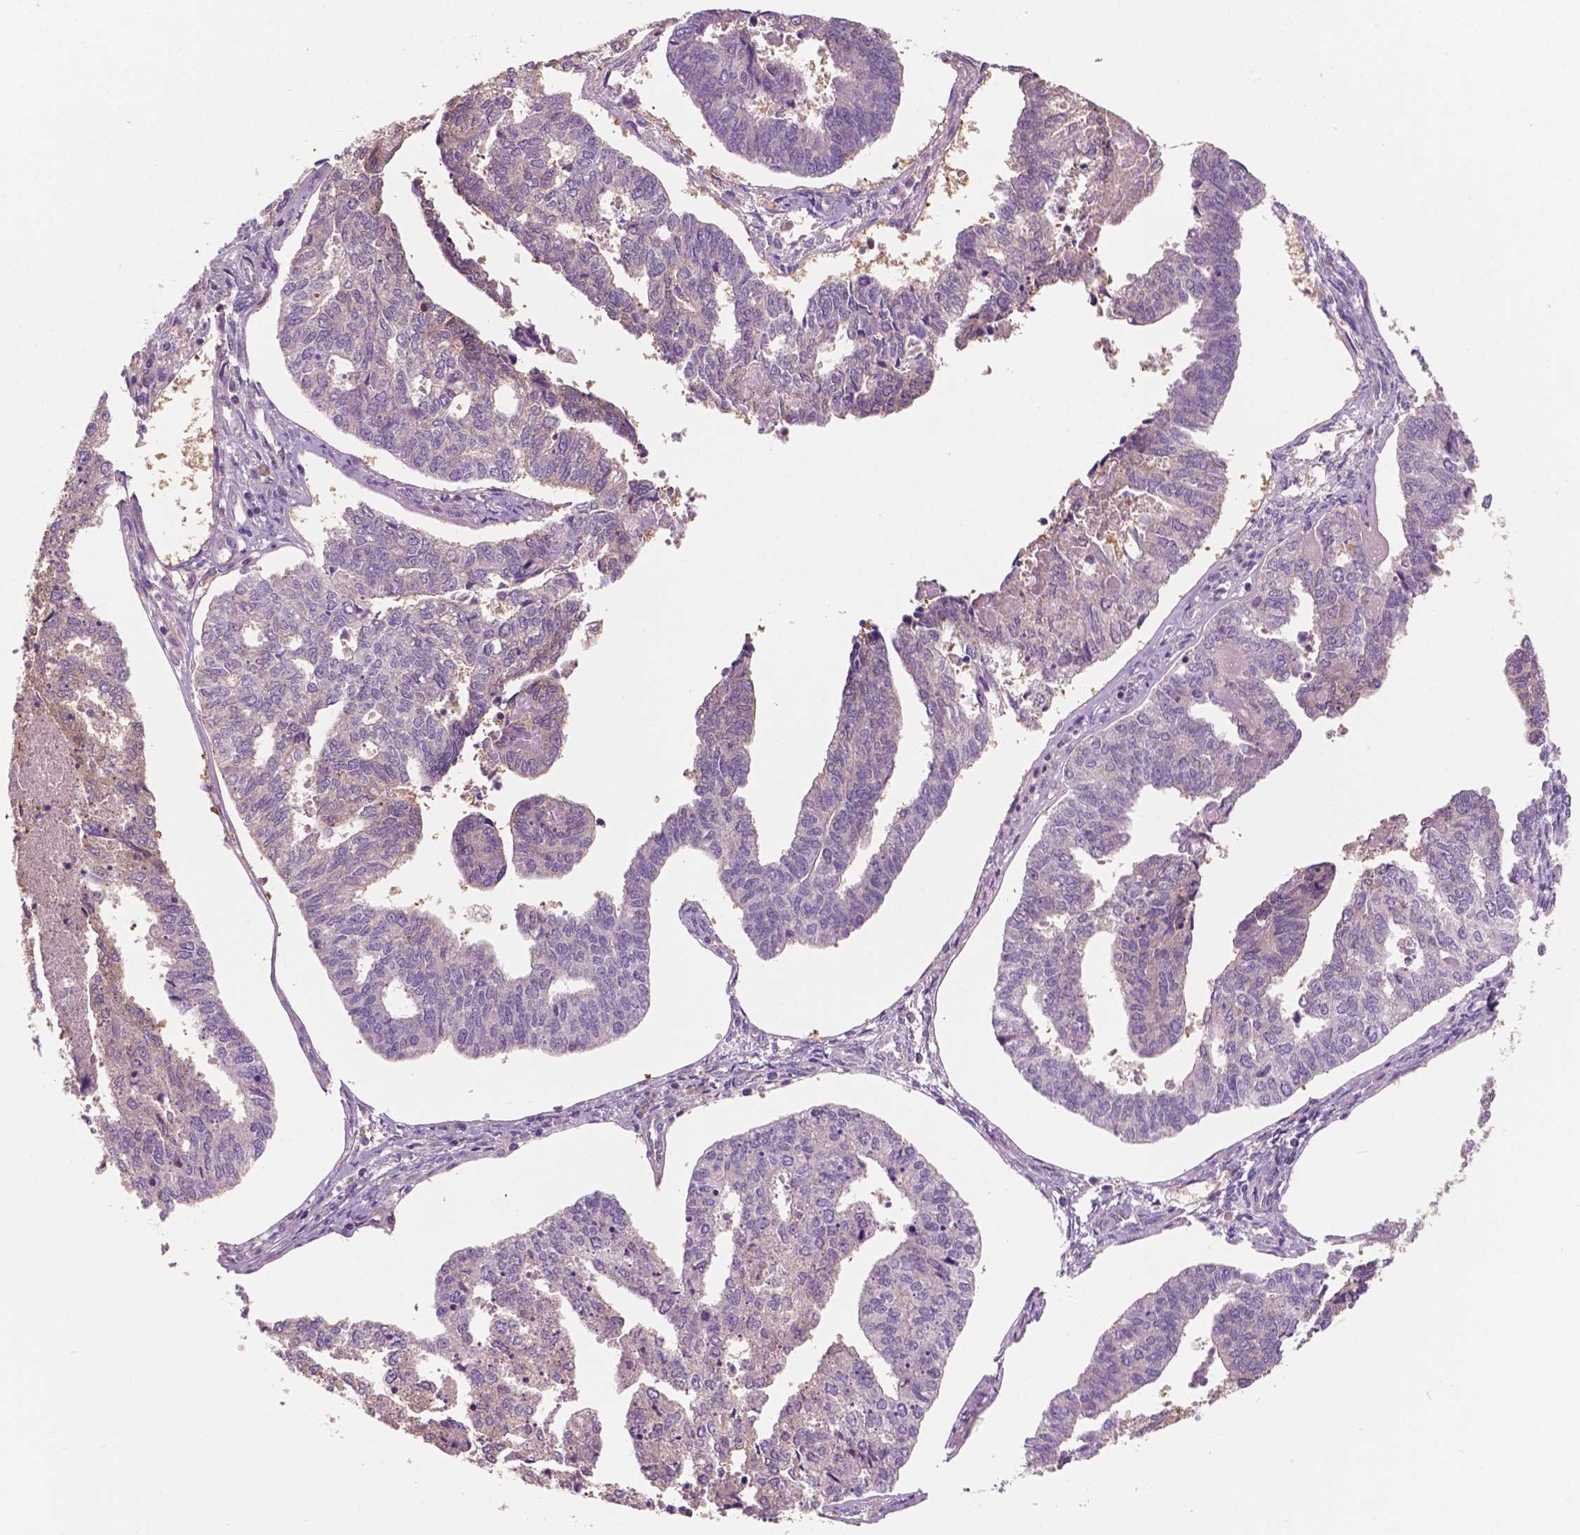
{"staining": {"intensity": "negative", "quantity": "none", "location": "none"}, "tissue": "endometrial cancer", "cell_type": "Tumor cells", "image_type": "cancer", "snomed": [{"axis": "morphology", "description": "Adenocarcinoma, NOS"}, {"axis": "topography", "description": "Endometrium"}], "caption": "Immunohistochemistry image of endometrial cancer (adenocarcinoma) stained for a protein (brown), which reveals no positivity in tumor cells.", "gene": "SEMA4A", "patient": {"sex": "female", "age": 73}}